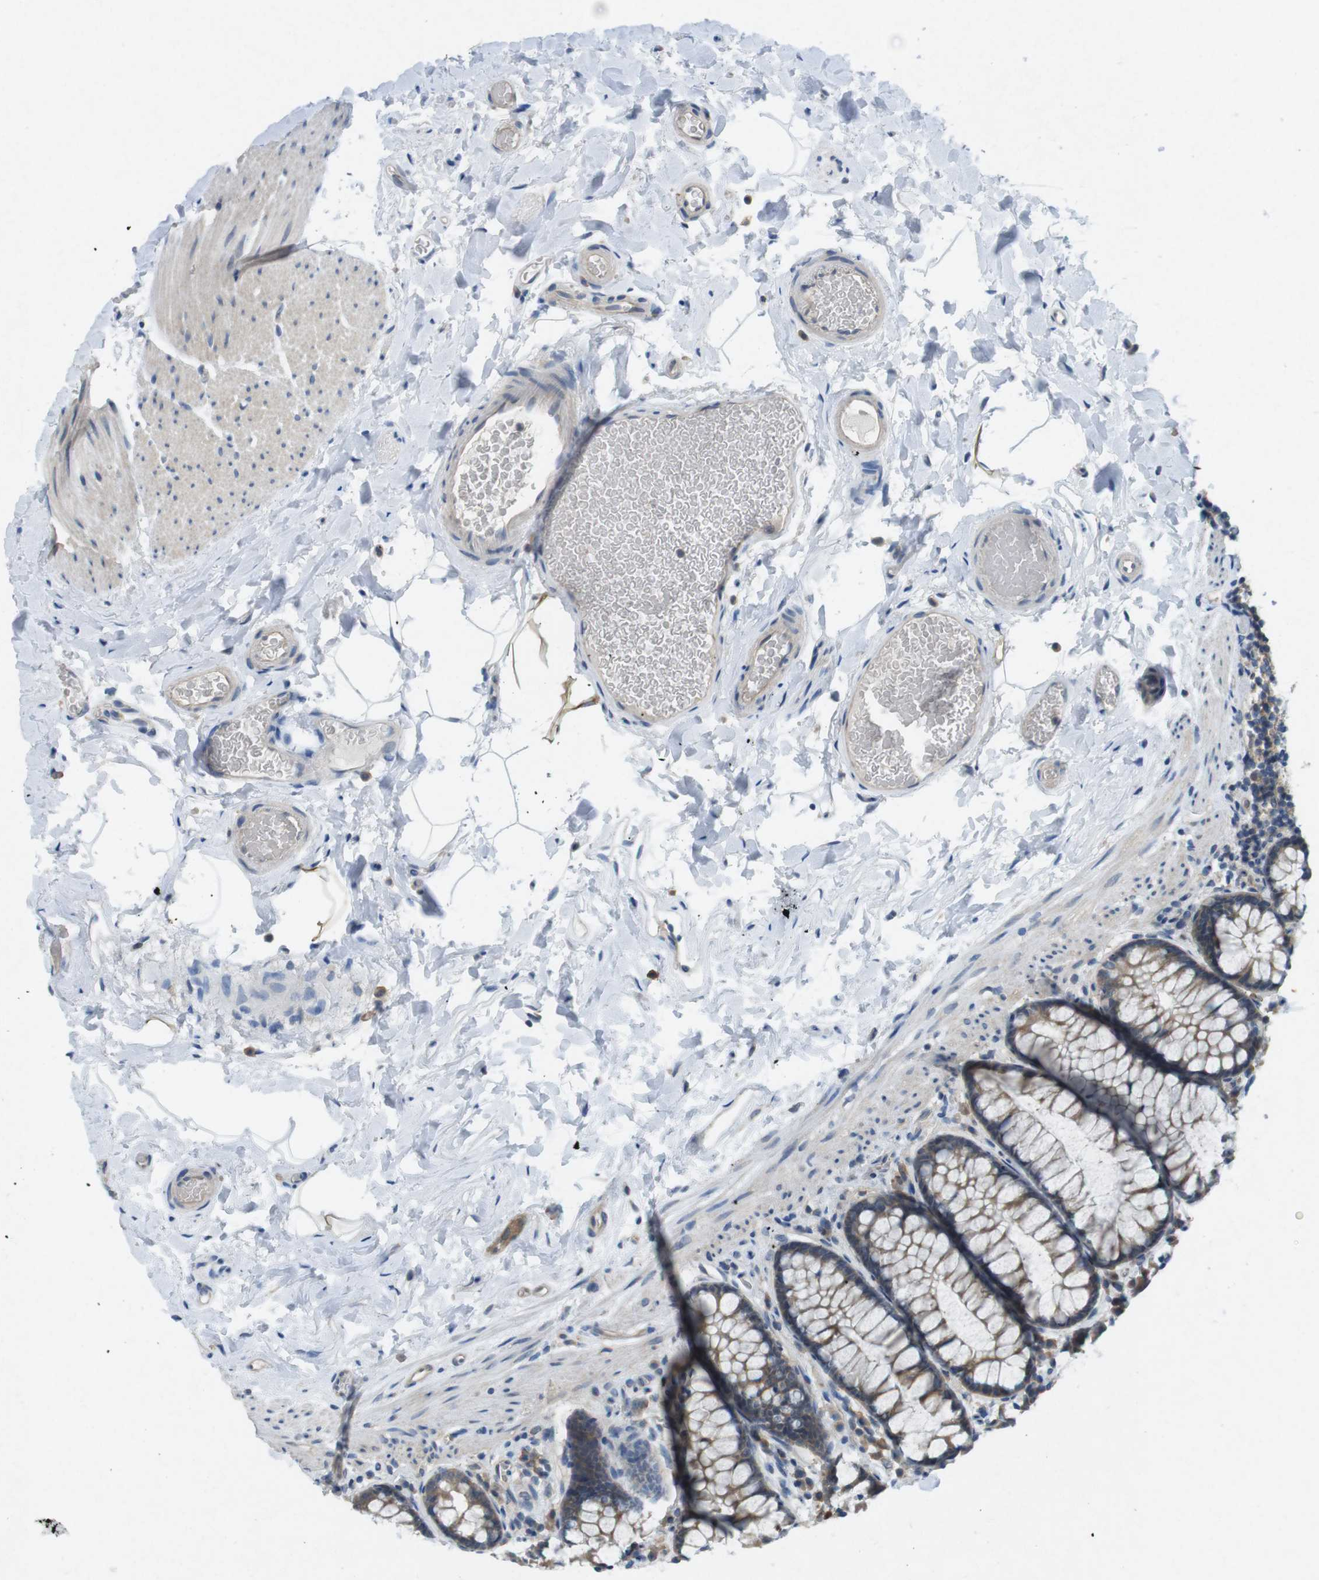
{"staining": {"intensity": "weak", "quantity": "25%-75%", "location": "cytoplasmic/membranous"}, "tissue": "colon", "cell_type": "Endothelial cells", "image_type": "normal", "snomed": [{"axis": "morphology", "description": "Normal tissue, NOS"}, {"axis": "topography", "description": "Colon"}], "caption": "Immunohistochemical staining of unremarkable colon exhibits weak cytoplasmic/membranous protein staining in approximately 25%-75% of endothelial cells.", "gene": "SUGT1", "patient": {"sex": "female", "age": 80}}